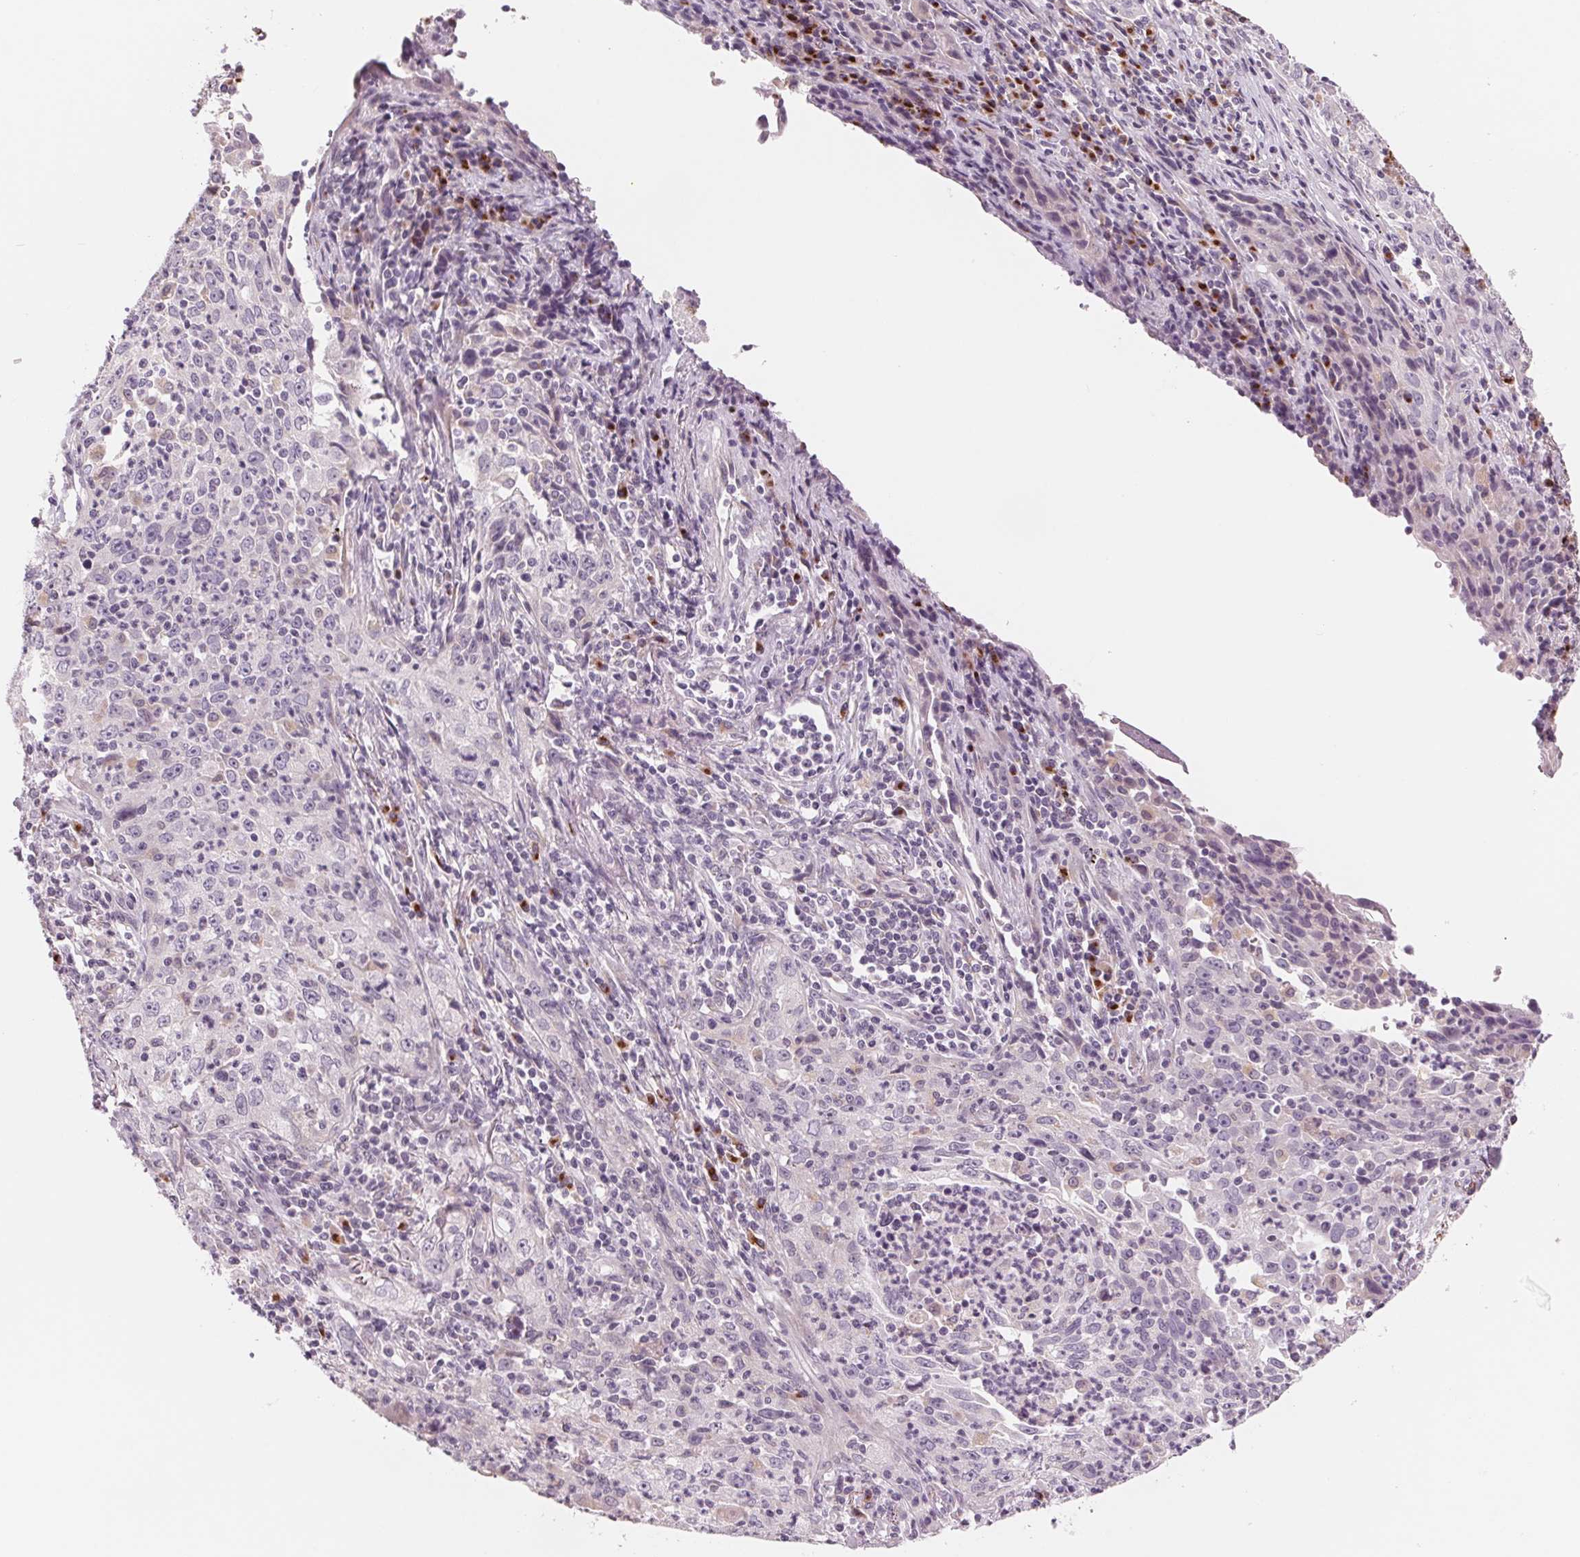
{"staining": {"intensity": "negative", "quantity": "none", "location": "none"}, "tissue": "lung cancer", "cell_type": "Tumor cells", "image_type": "cancer", "snomed": [{"axis": "morphology", "description": "Squamous cell carcinoma, NOS"}, {"axis": "topography", "description": "Lung"}], "caption": "Immunohistochemical staining of human lung cancer (squamous cell carcinoma) exhibits no significant staining in tumor cells.", "gene": "IL9R", "patient": {"sex": "male", "age": 71}}